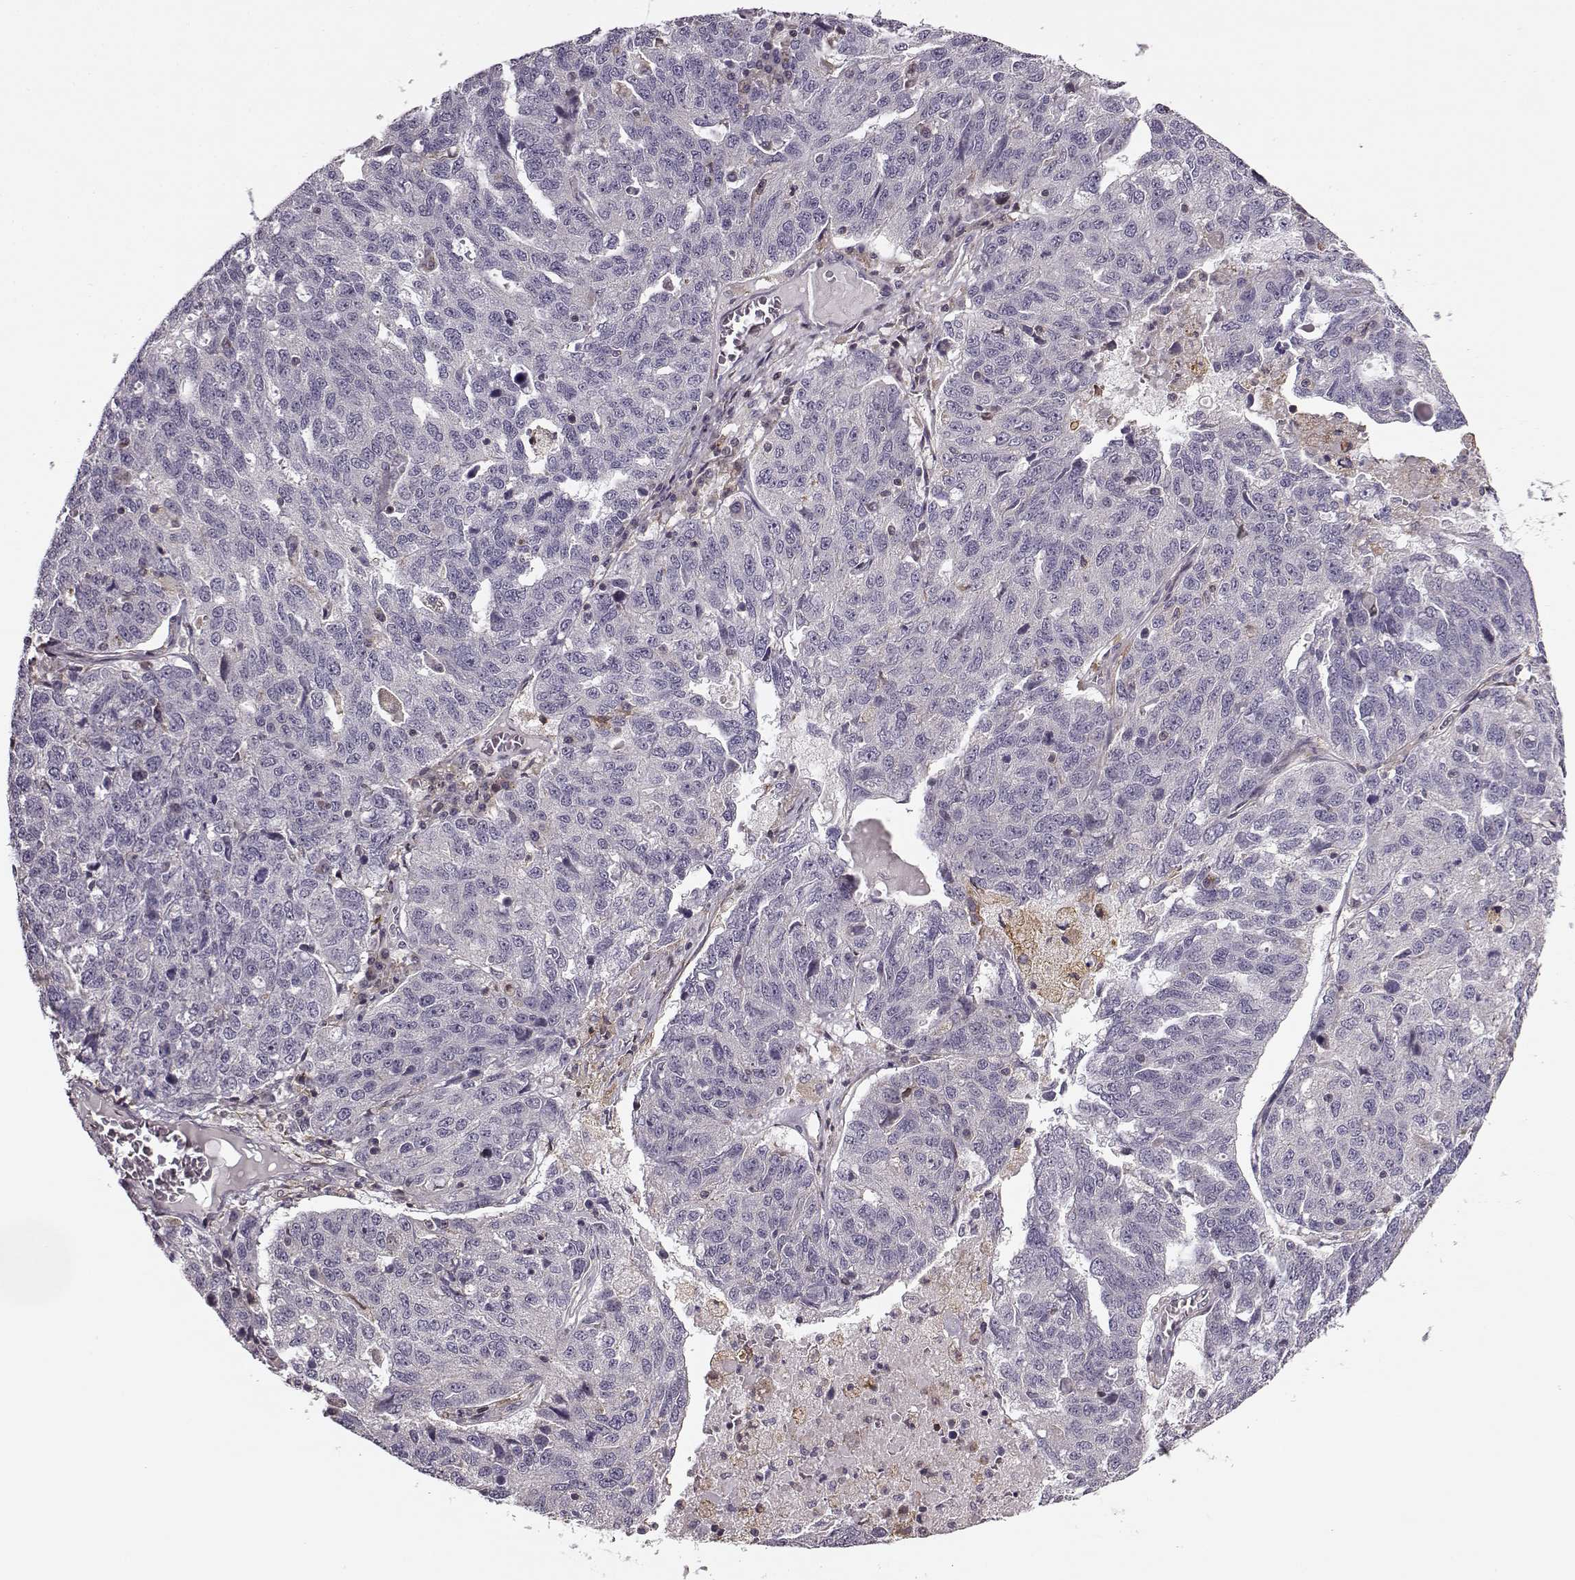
{"staining": {"intensity": "negative", "quantity": "none", "location": "none"}, "tissue": "ovarian cancer", "cell_type": "Tumor cells", "image_type": "cancer", "snomed": [{"axis": "morphology", "description": "Cystadenocarcinoma, serous, NOS"}, {"axis": "topography", "description": "Ovary"}], "caption": "Ovarian cancer (serous cystadenocarcinoma) was stained to show a protein in brown. There is no significant expression in tumor cells. (DAB (3,3'-diaminobenzidine) immunohistochemistry visualized using brightfield microscopy, high magnification).", "gene": "MFSD1", "patient": {"sex": "female", "age": 71}}